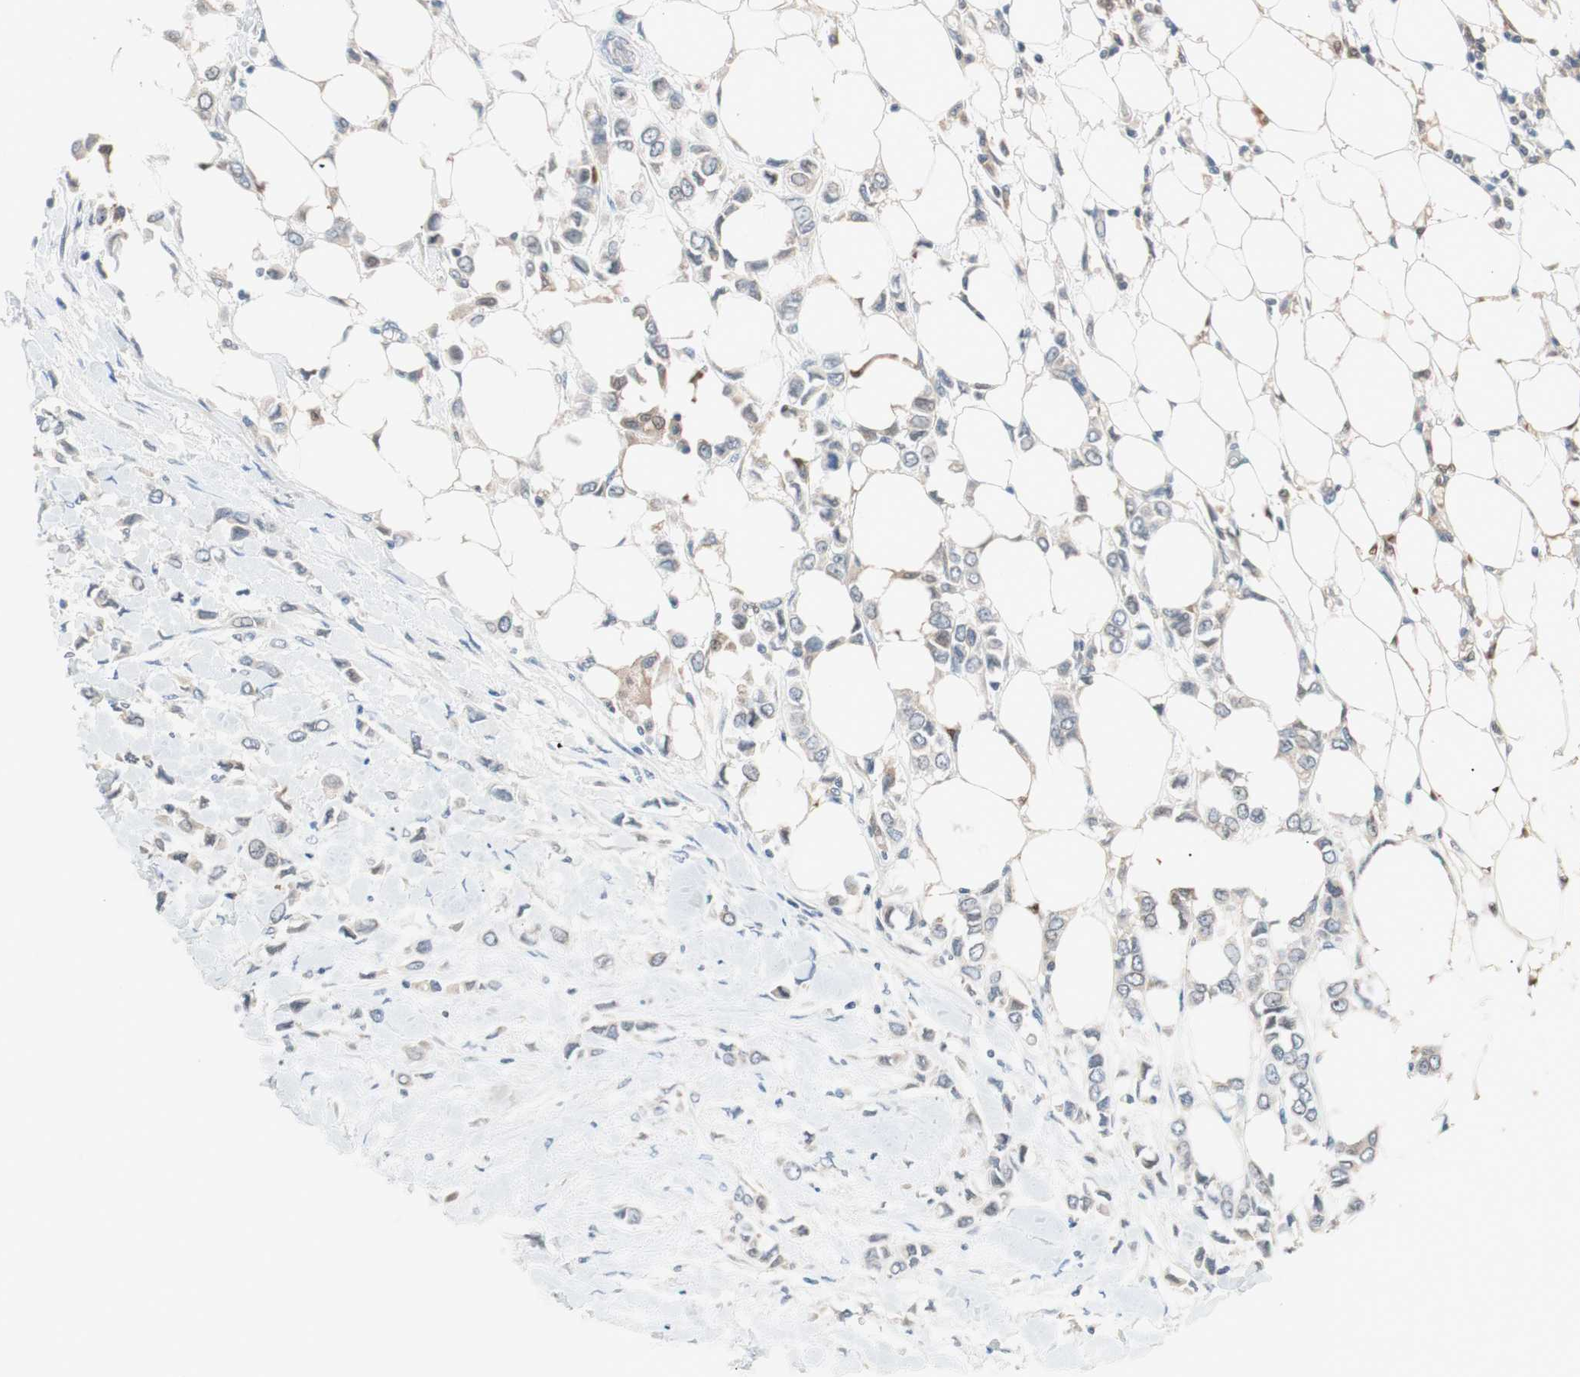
{"staining": {"intensity": "negative", "quantity": "none", "location": "none"}, "tissue": "breast cancer", "cell_type": "Tumor cells", "image_type": "cancer", "snomed": [{"axis": "morphology", "description": "Lobular carcinoma"}, {"axis": "topography", "description": "Breast"}], "caption": "Tumor cells show no significant positivity in breast cancer (lobular carcinoma).", "gene": "PCK1", "patient": {"sex": "female", "age": 51}}